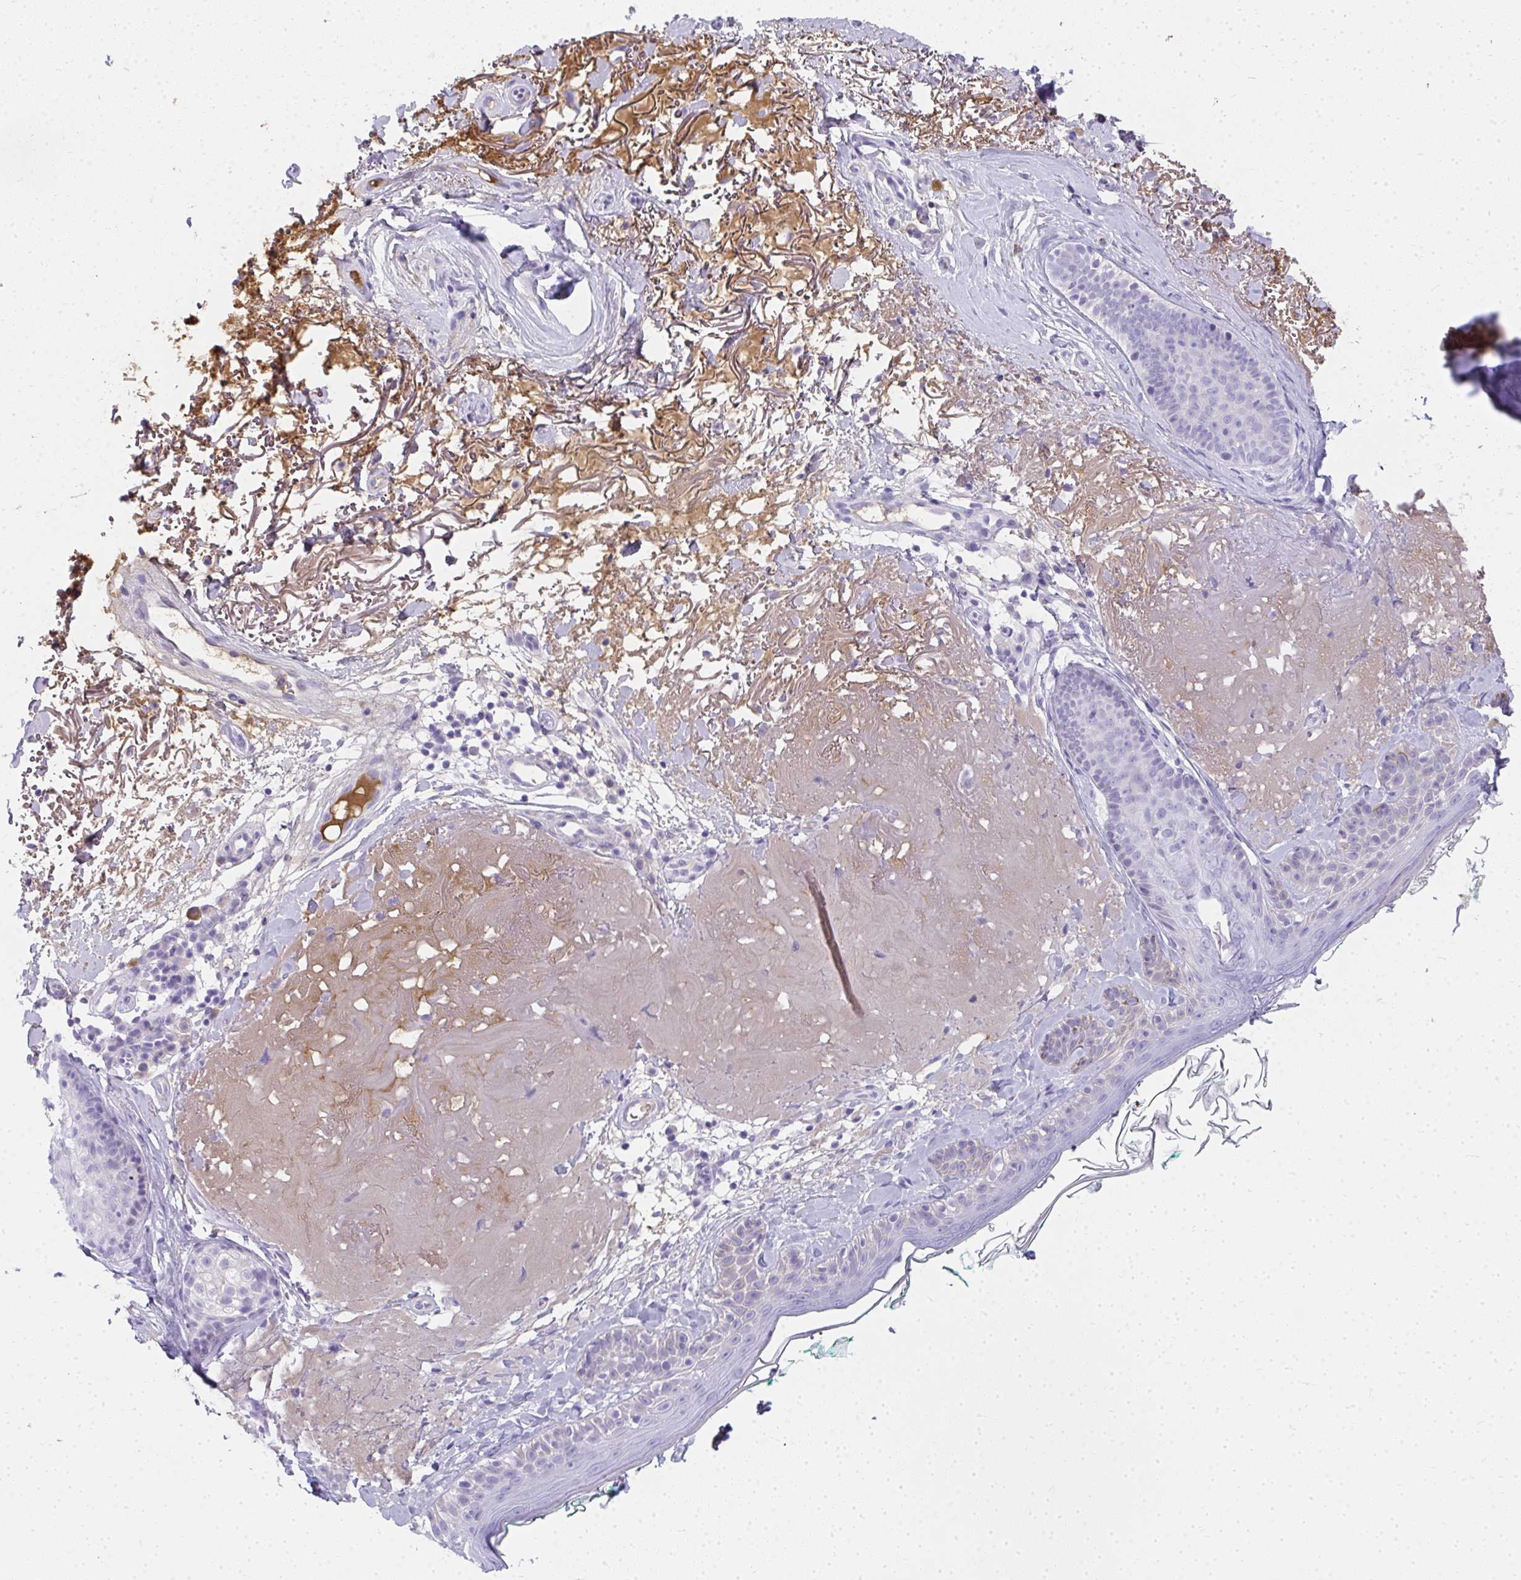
{"staining": {"intensity": "negative", "quantity": "none", "location": "none"}, "tissue": "skin", "cell_type": "Fibroblasts", "image_type": "normal", "snomed": [{"axis": "morphology", "description": "Normal tissue, NOS"}, {"axis": "topography", "description": "Skin"}], "caption": "High magnification brightfield microscopy of unremarkable skin stained with DAB (3,3'-diaminobenzidine) (brown) and counterstained with hematoxylin (blue): fibroblasts show no significant staining.", "gene": "ZSWIM3", "patient": {"sex": "male", "age": 73}}